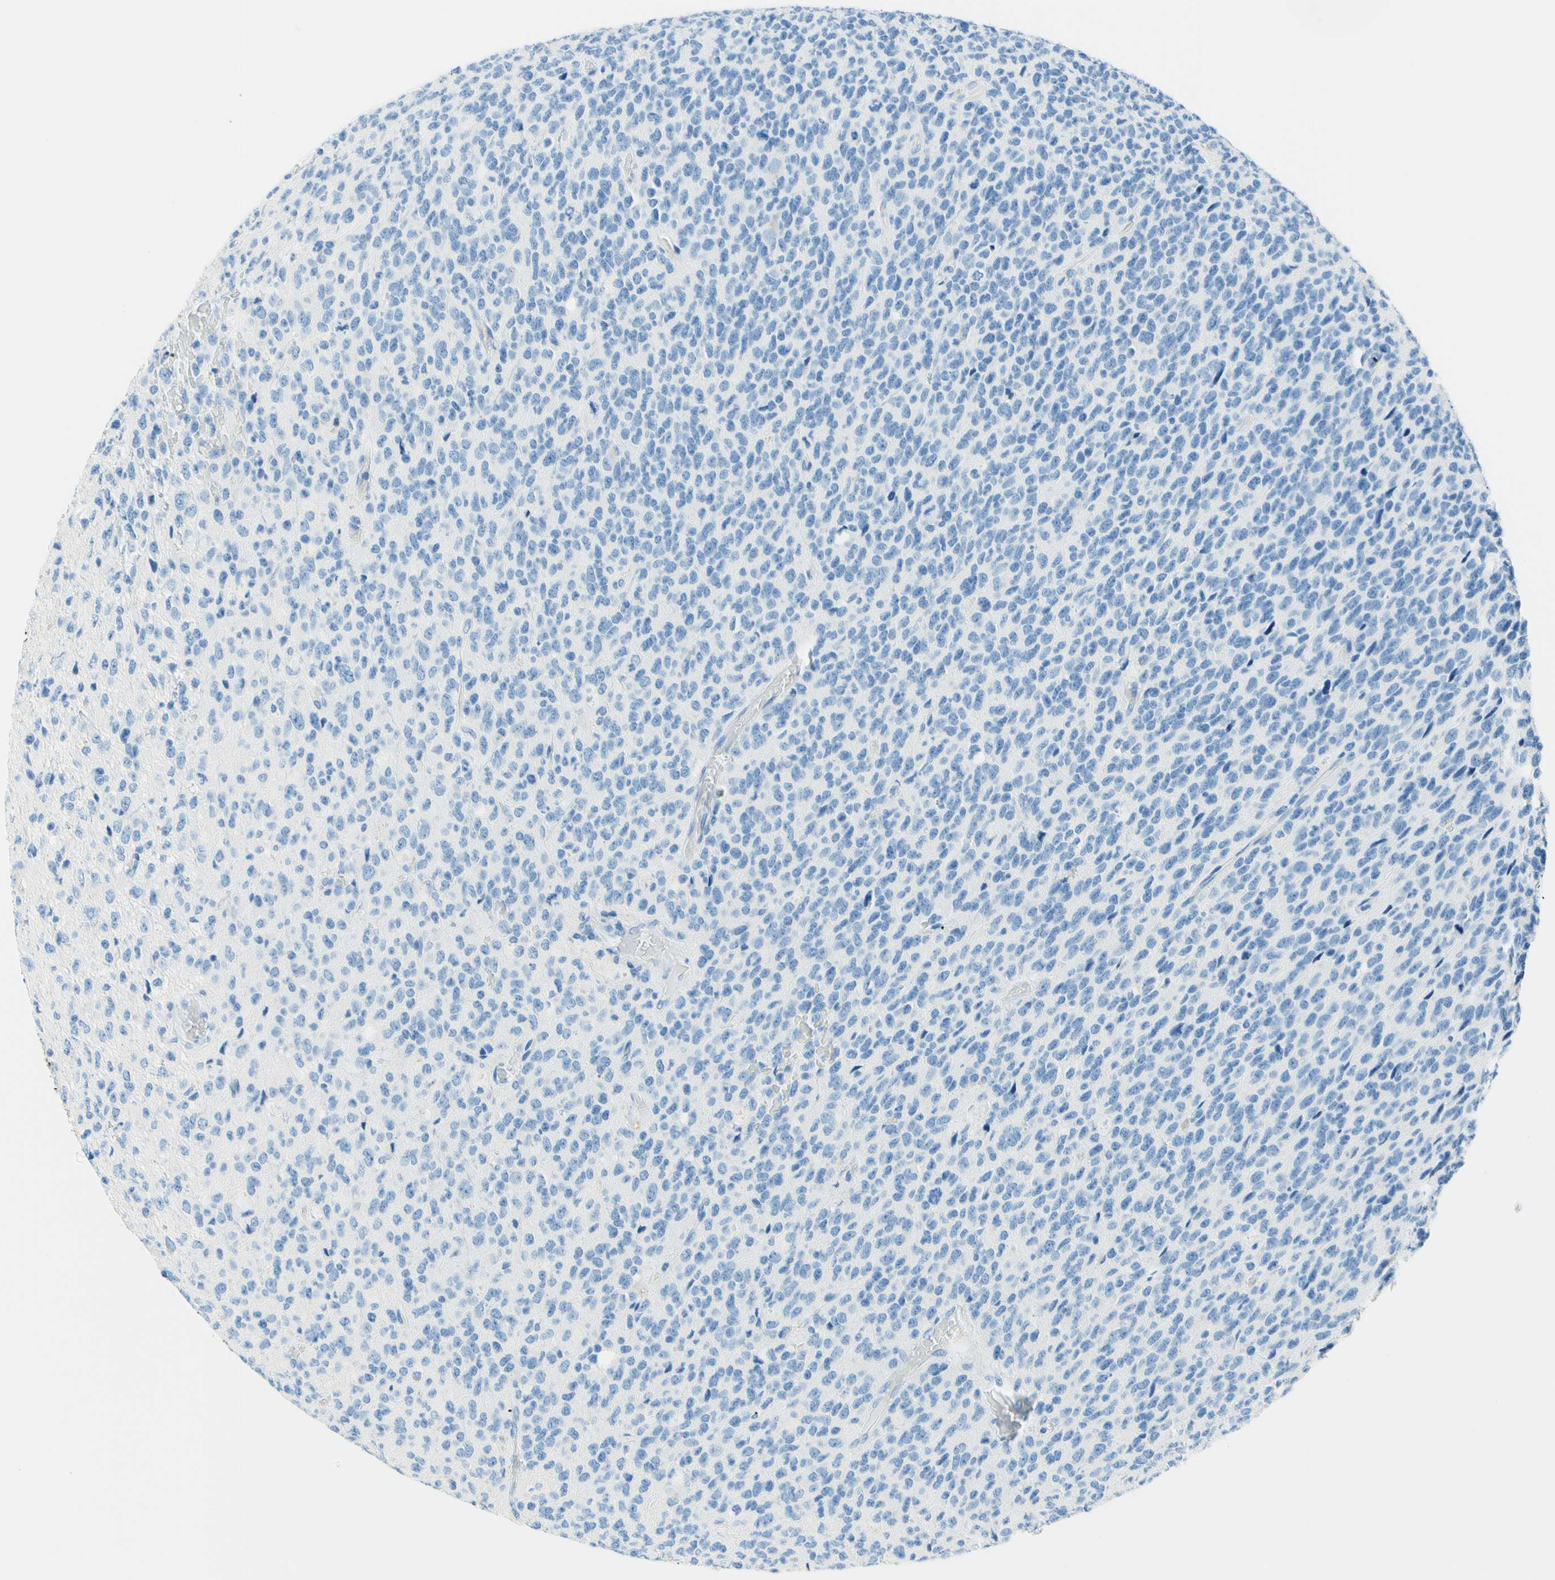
{"staining": {"intensity": "negative", "quantity": "none", "location": "none"}, "tissue": "glioma", "cell_type": "Tumor cells", "image_type": "cancer", "snomed": [{"axis": "morphology", "description": "Glioma, malignant, High grade"}, {"axis": "topography", "description": "pancreas cauda"}], "caption": "High-grade glioma (malignant) was stained to show a protein in brown. There is no significant staining in tumor cells.", "gene": "MFAP5", "patient": {"sex": "male", "age": 60}}